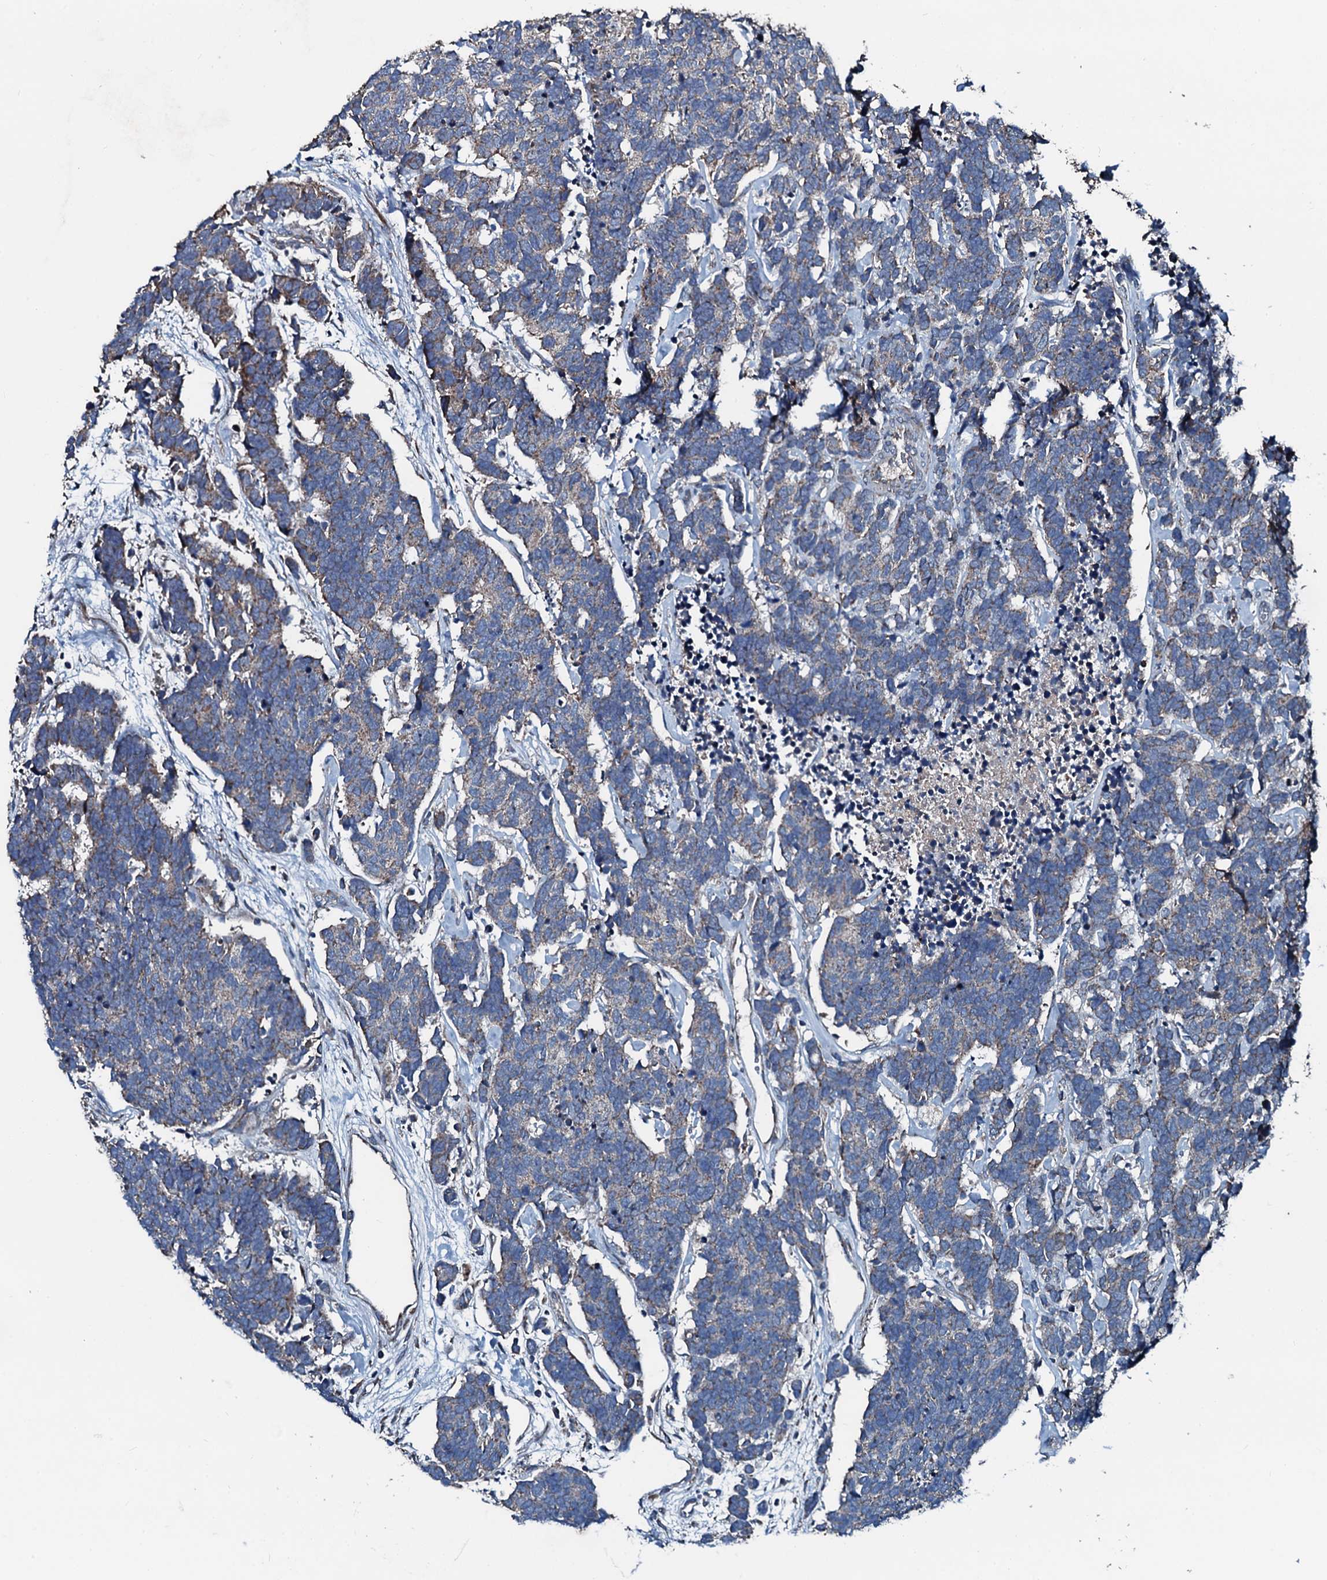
{"staining": {"intensity": "weak", "quantity": "<25%", "location": "cytoplasmic/membranous"}, "tissue": "carcinoid", "cell_type": "Tumor cells", "image_type": "cancer", "snomed": [{"axis": "morphology", "description": "Carcinoma, NOS"}, {"axis": "morphology", "description": "Carcinoid, malignant, NOS"}, {"axis": "topography", "description": "Urinary bladder"}], "caption": "Tumor cells are negative for protein expression in human carcinoma. The staining was performed using DAB to visualize the protein expression in brown, while the nuclei were stained in blue with hematoxylin (Magnification: 20x).", "gene": "ACSS3", "patient": {"sex": "male", "age": 57}}